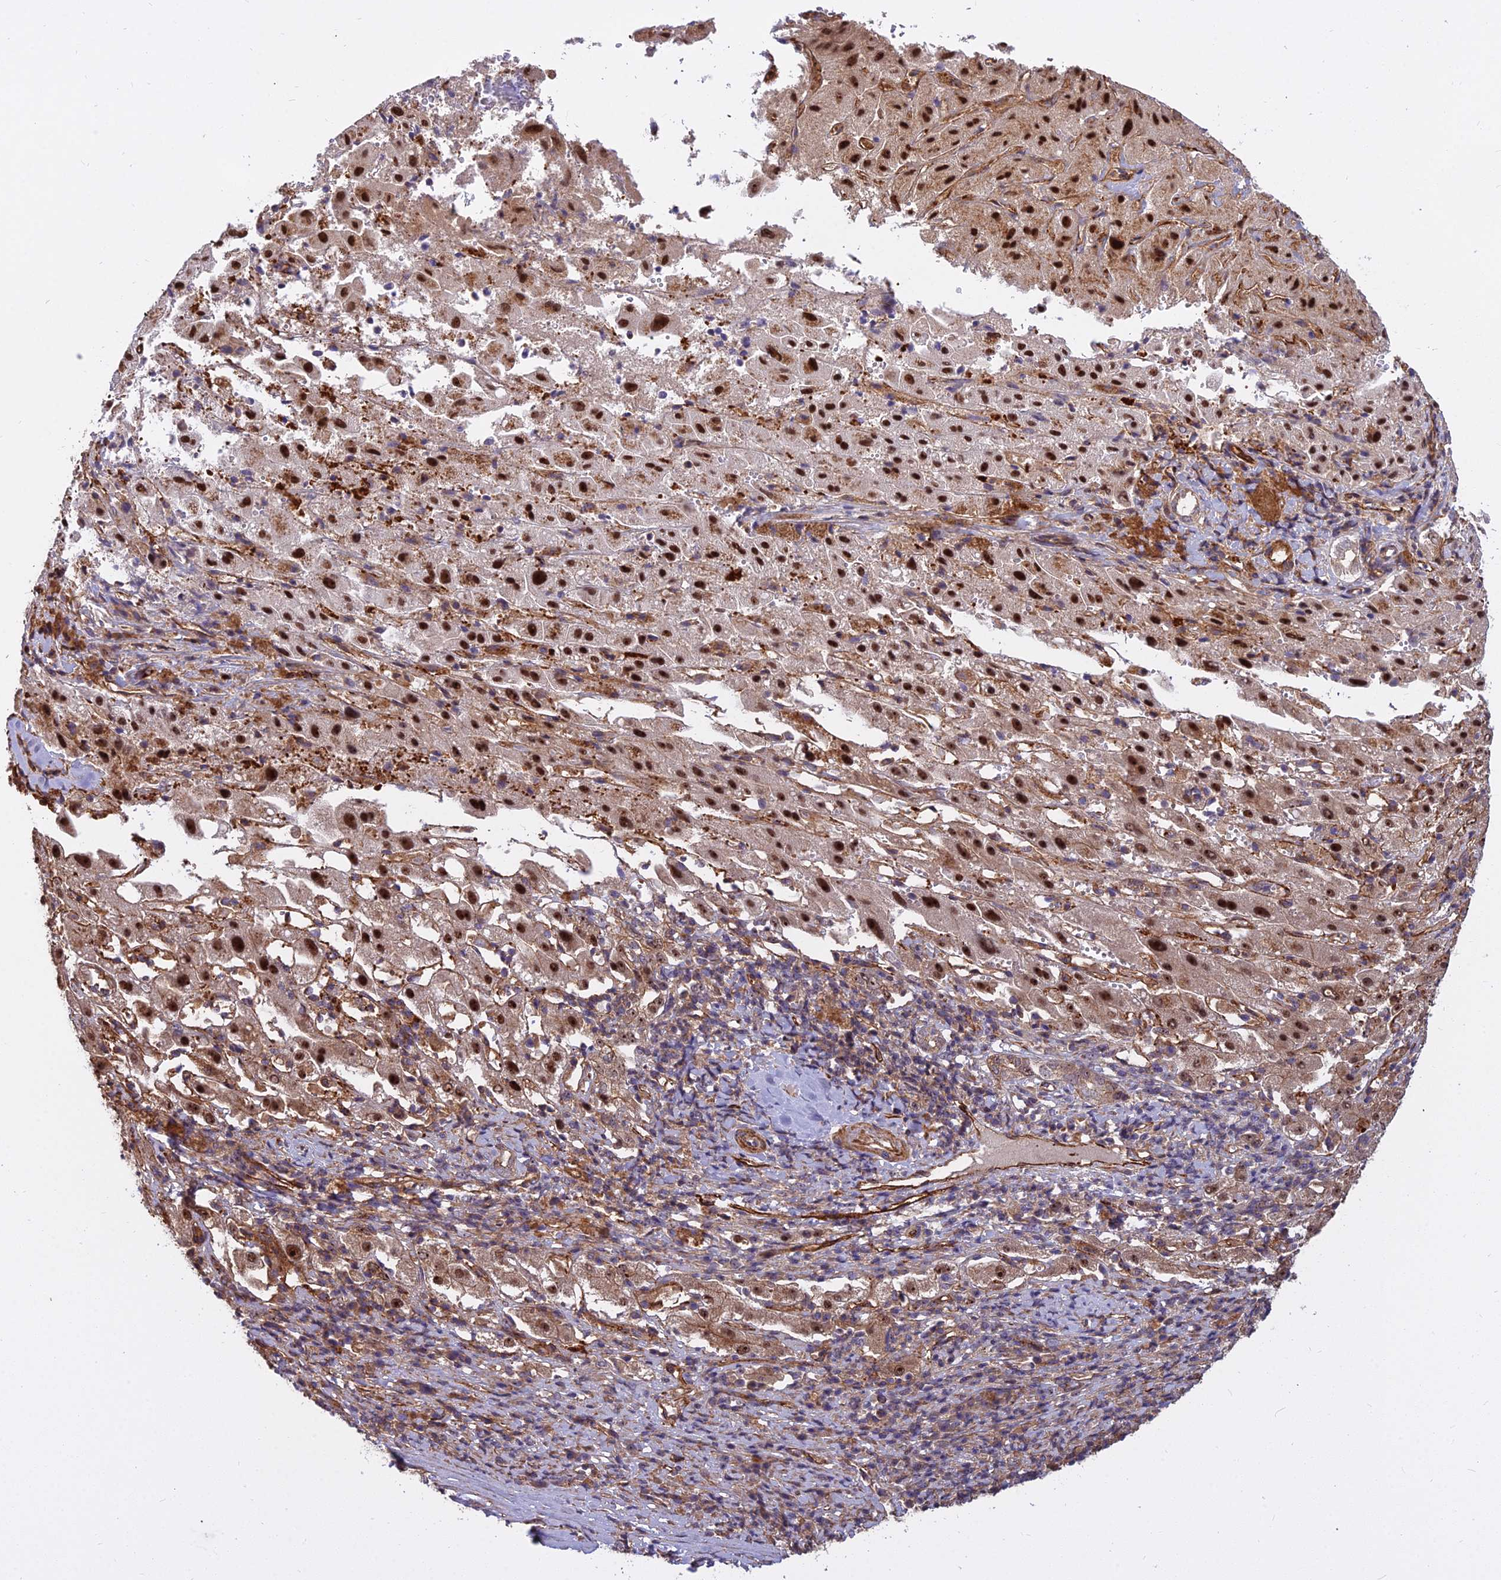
{"staining": {"intensity": "moderate", "quantity": ">75%", "location": "cytoplasmic/membranous,nuclear"}, "tissue": "liver cancer", "cell_type": "Tumor cells", "image_type": "cancer", "snomed": [{"axis": "morphology", "description": "Carcinoma, Hepatocellular, NOS"}, {"axis": "topography", "description": "Liver"}], "caption": "Immunohistochemical staining of liver hepatocellular carcinoma reveals moderate cytoplasmic/membranous and nuclear protein positivity in approximately >75% of tumor cells.", "gene": "TCEA3", "patient": {"sex": "female", "age": 58}}